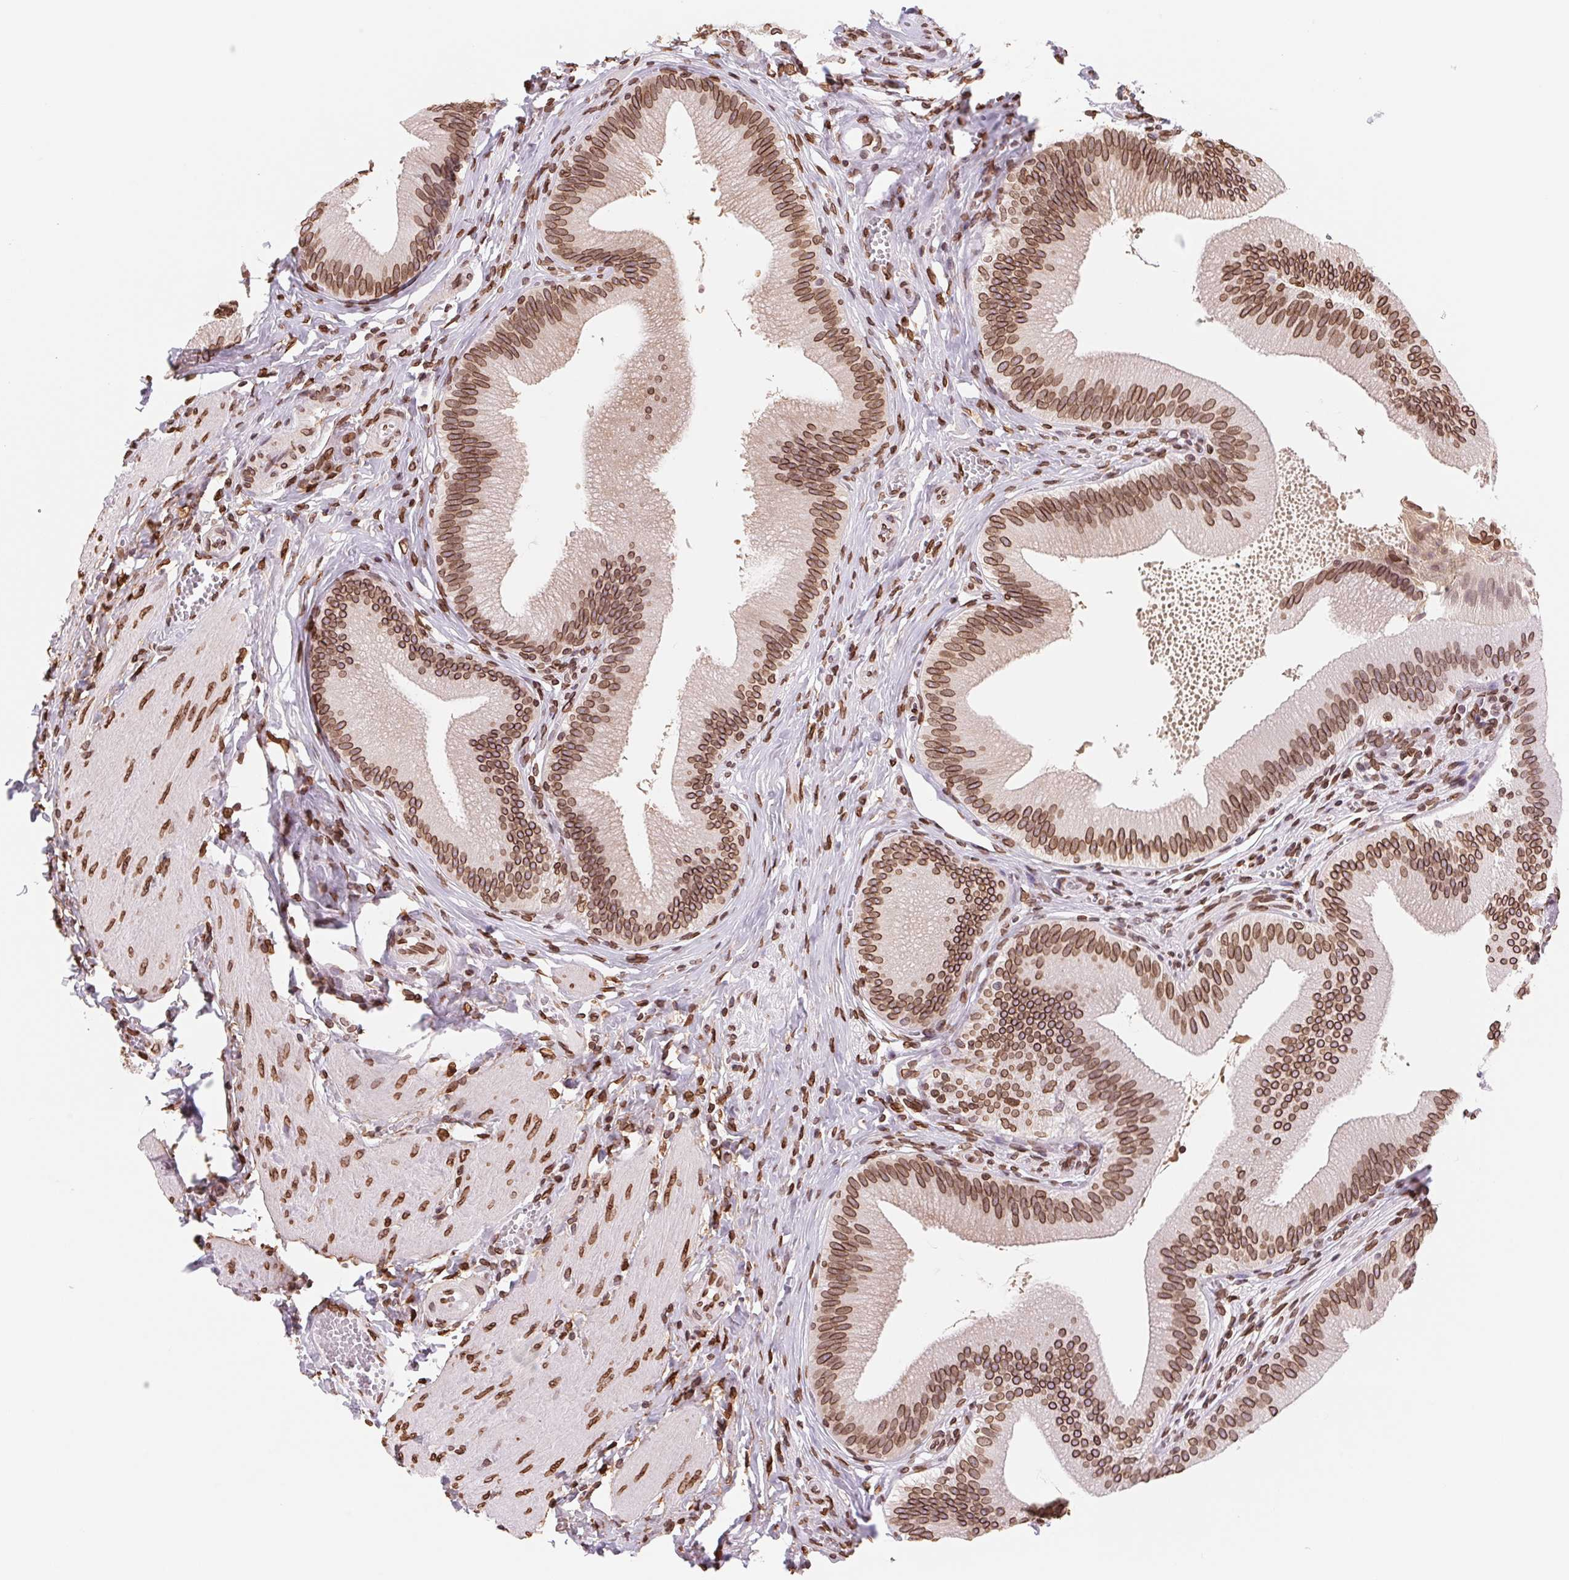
{"staining": {"intensity": "strong", "quantity": ">75%", "location": "cytoplasmic/membranous,nuclear"}, "tissue": "gallbladder", "cell_type": "Glandular cells", "image_type": "normal", "snomed": [{"axis": "morphology", "description": "Normal tissue, NOS"}, {"axis": "topography", "description": "Gallbladder"}], "caption": "IHC (DAB) staining of benign gallbladder exhibits strong cytoplasmic/membranous,nuclear protein expression in approximately >75% of glandular cells. (DAB (3,3'-diaminobenzidine) IHC, brown staining for protein, blue staining for nuclei).", "gene": "LMNB2", "patient": {"sex": "male", "age": 17}}